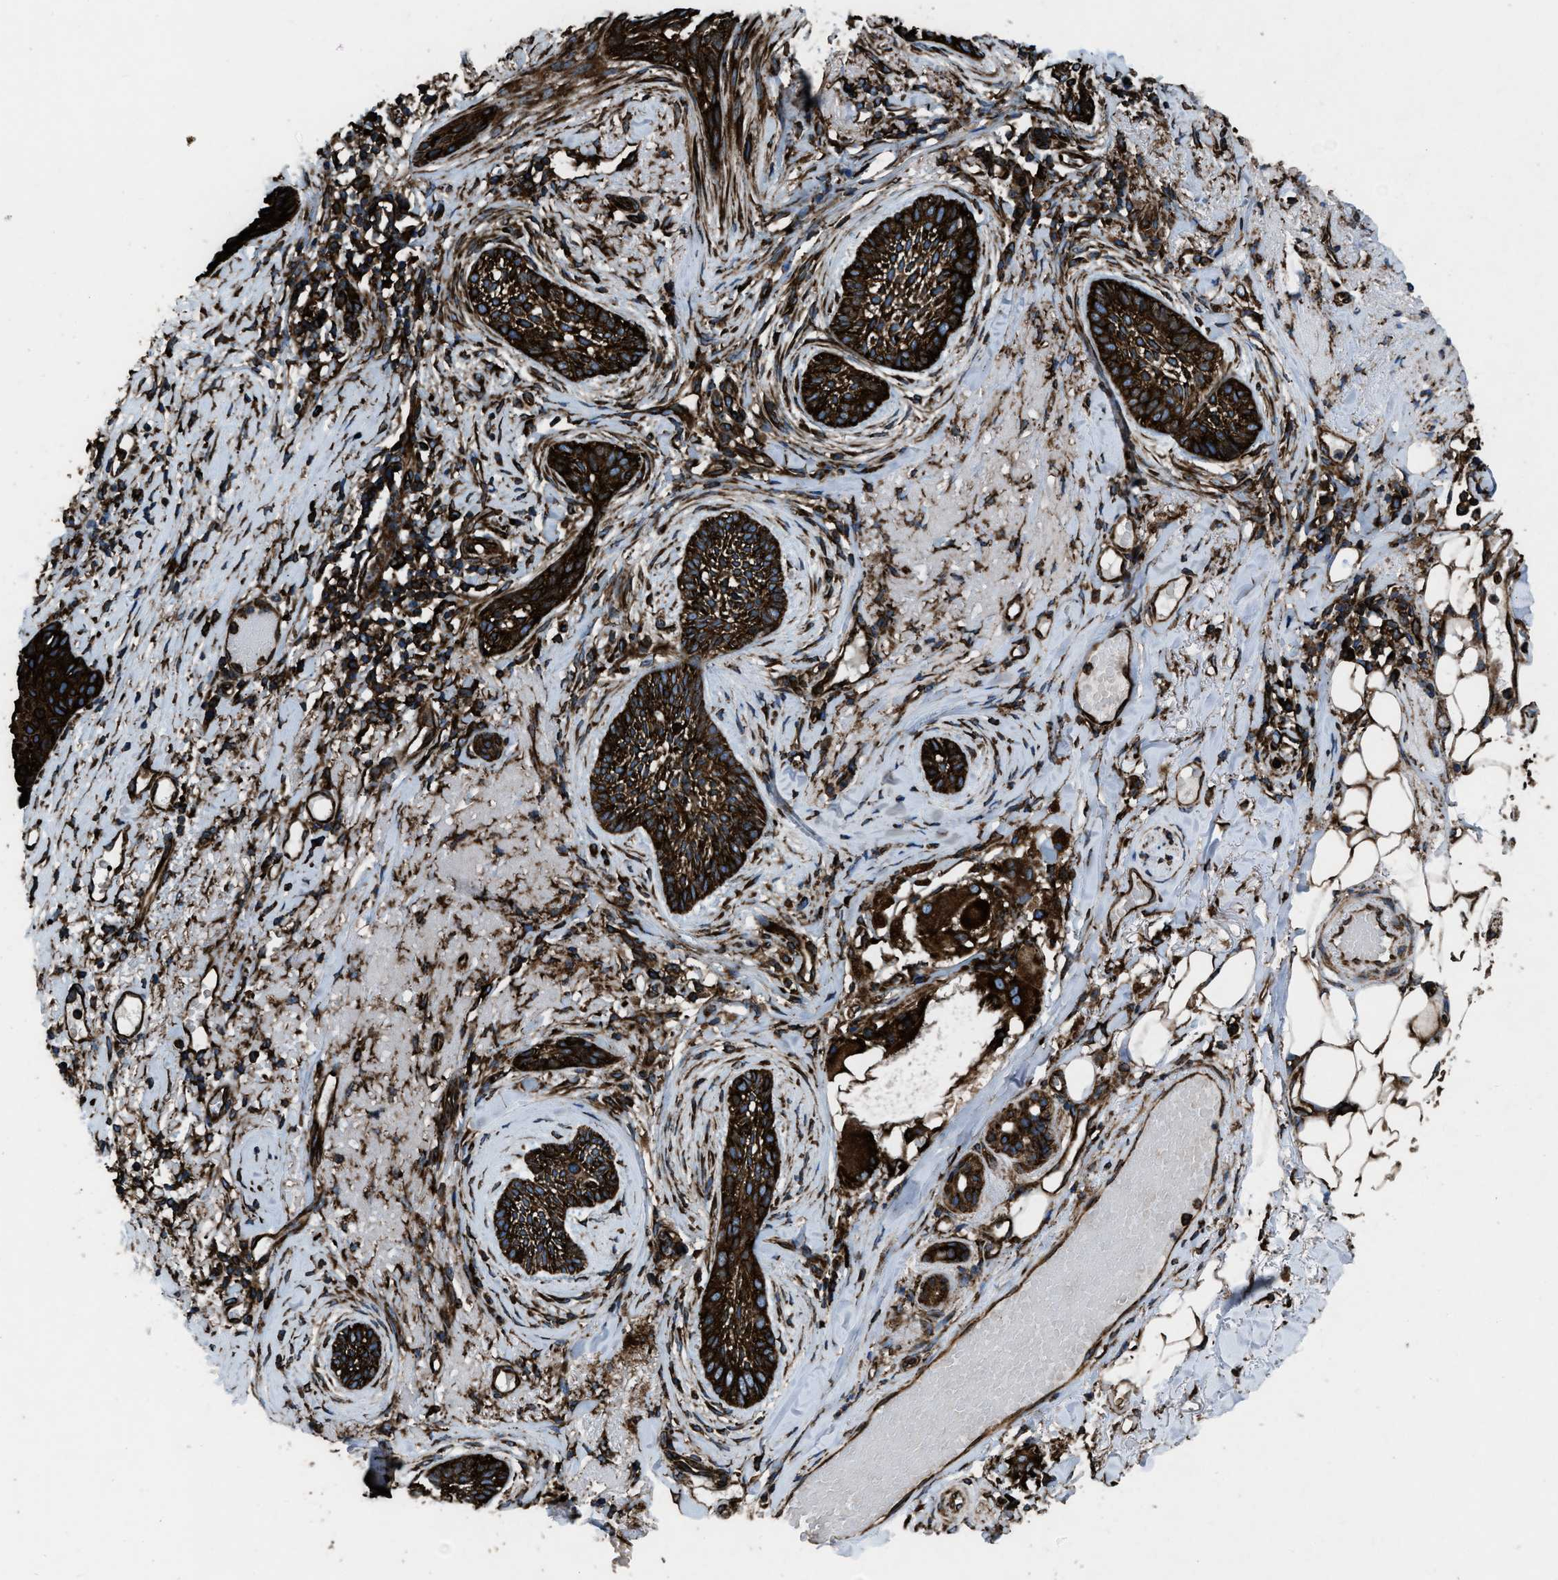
{"staining": {"intensity": "strong", "quantity": ">75%", "location": "cytoplasmic/membranous"}, "tissue": "skin cancer", "cell_type": "Tumor cells", "image_type": "cancer", "snomed": [{"axis": "morphology", "description": "Basal cell carcinoma"}, {"axis": "topography", "description": "Skin"}], "caption": "Protein staining demonstrates strong cytoplasmic/membranous expression in approximately >75% of tumor cells in skin cancer. (IHC, brightfield microscopy, high magnification).", "gene": "CAPRIN1", "patient": {"sex": "female", "age": 88}}